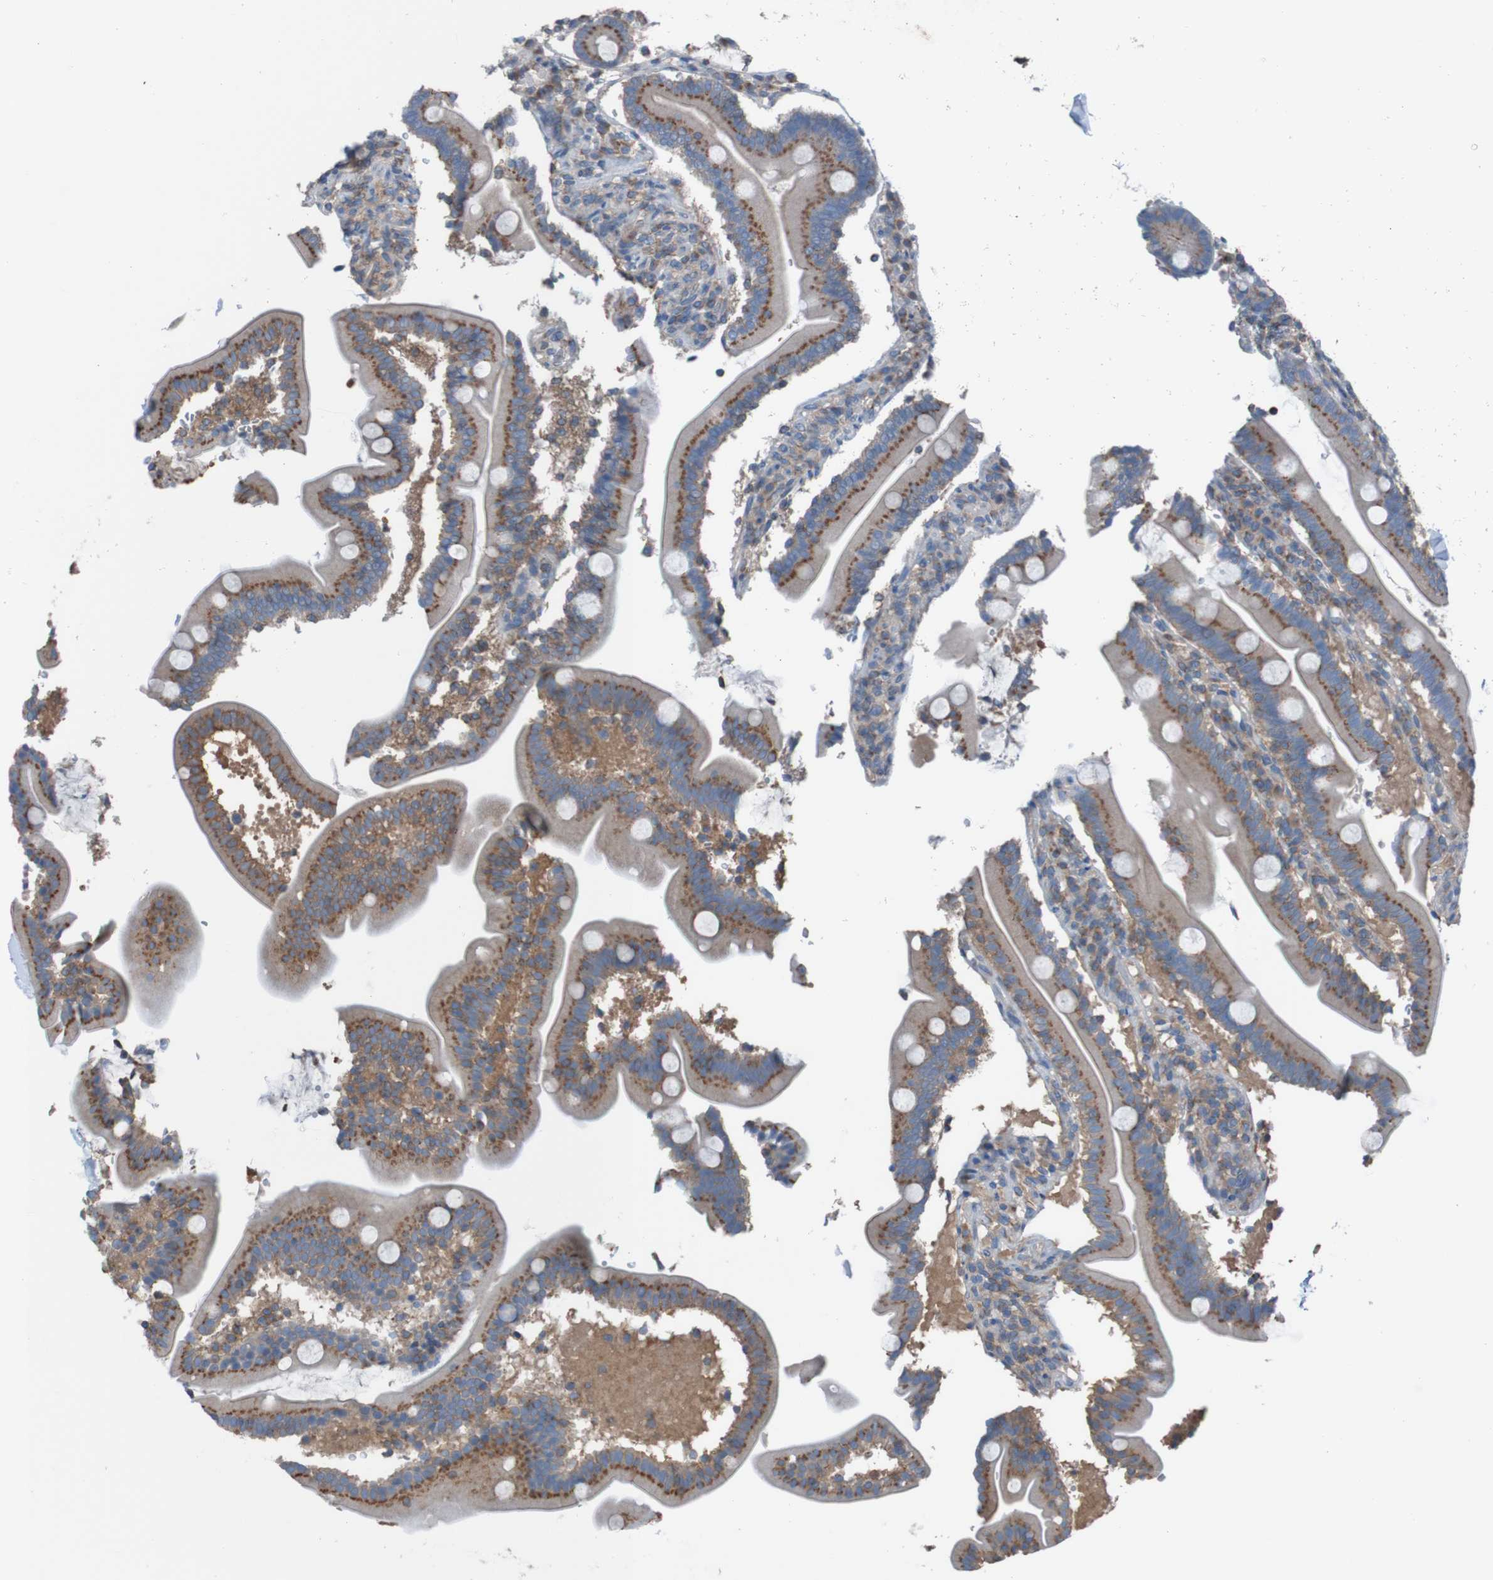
{"staining": {"intensity": "moderate", "quantity": ">75%", "location": "cytoplasmic/membranous"}, "tissue": "duodenum", "cell_type": "Glandular cells", "image_type": "normal", "snomed": [{"axis": "morphology", "description": "Normal tissue, NOS"}, {"axis": "topography", "description": "Duodenum"}], "caption": "A medium amount of moderate cytoplasmic/membranous staining is seen in about >75% of glandular cells in unremarkable duodenum.", "gene": "MINAR1", "patient": {"sex": "male", "age": 54}}